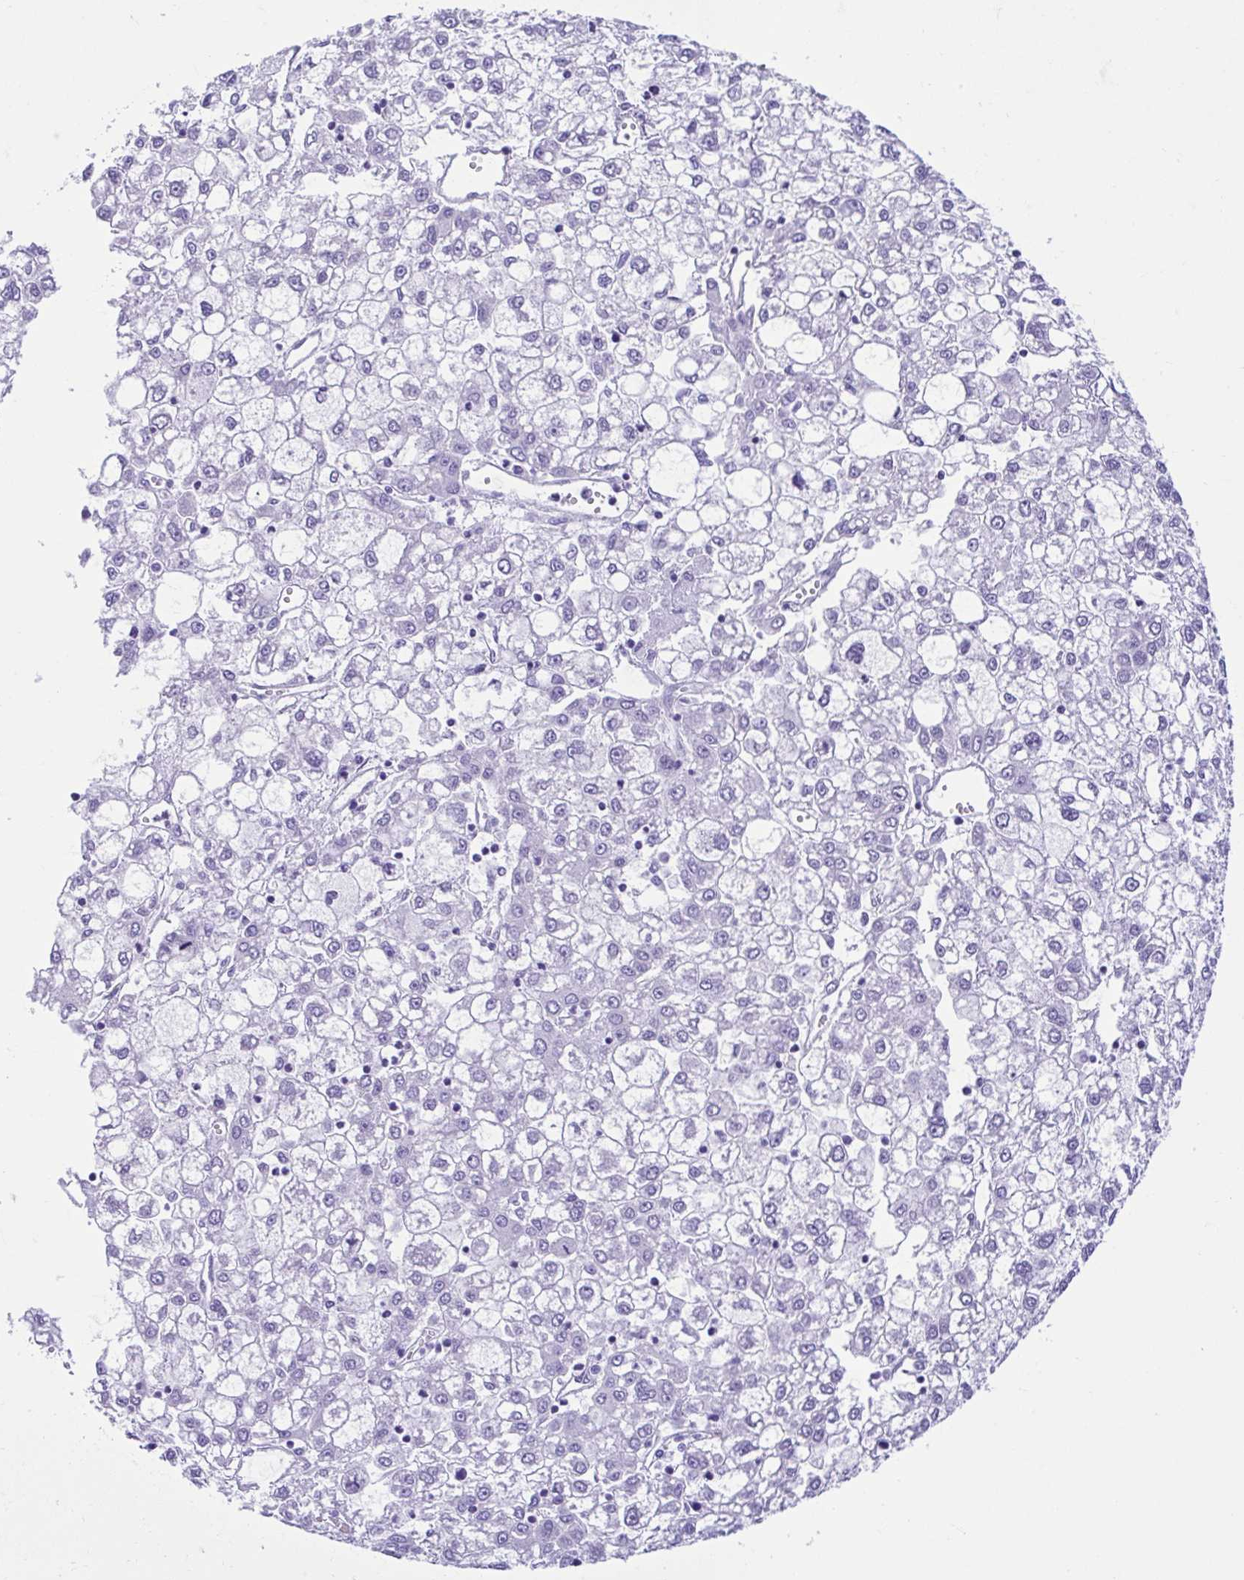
{"staining": {"intensity": "negative", "quantity": "none", "location": "none"}, "tissue": "liver cancer", "cell_type": "Tumor cells", "image_type": "cancer", "snomed": [{"axis": "morphology", "description": "Carcinoma, Hepatocellular, NOS"}, {"axis": "topography", "description": "Liver"}], "caption": "This is an IHC image of human liver cancer. There is no expression in tumor cells.", "gene": "CBY2", "patient": {"sex": "male", "age": 40}}